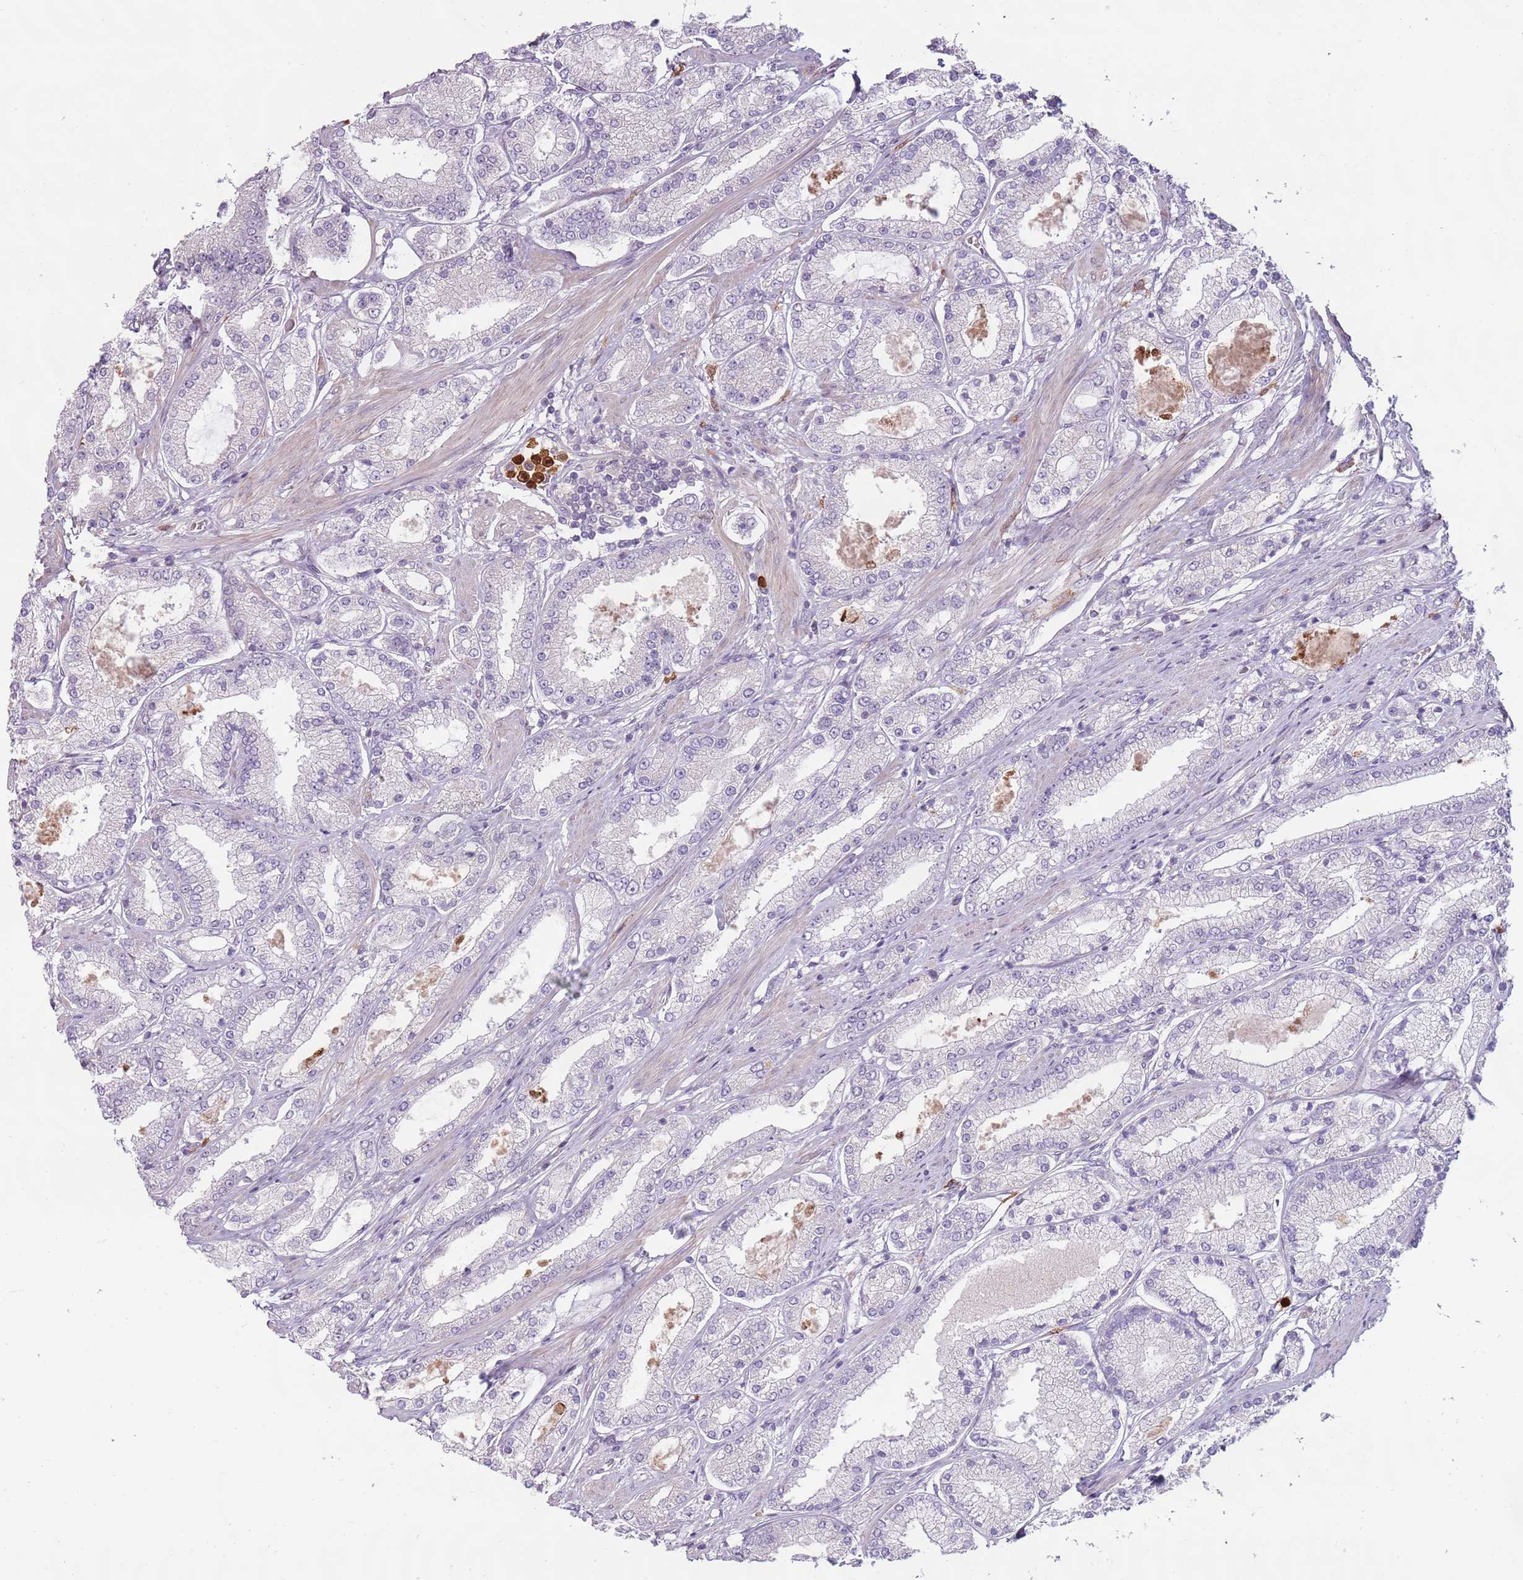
{"staining": {"intensity": "negative", "quantity": "none", "location": "none"}, "tissue": "prostate cancer", "cell_type": "Tumor cells", "image_type": "cancer", "snomed": [{"axis": "morphology", "description": "Adenocarcinoma, High grade"}, {"axis": "topography", "description": "Prostate"}], "caption": "Micrograph shows no protein staining in tumor cells of prostate adenocarcinoma (high-grade) tissue.", "gene": "SPAG4", "patient": {"sex": "male", "age": 69}}